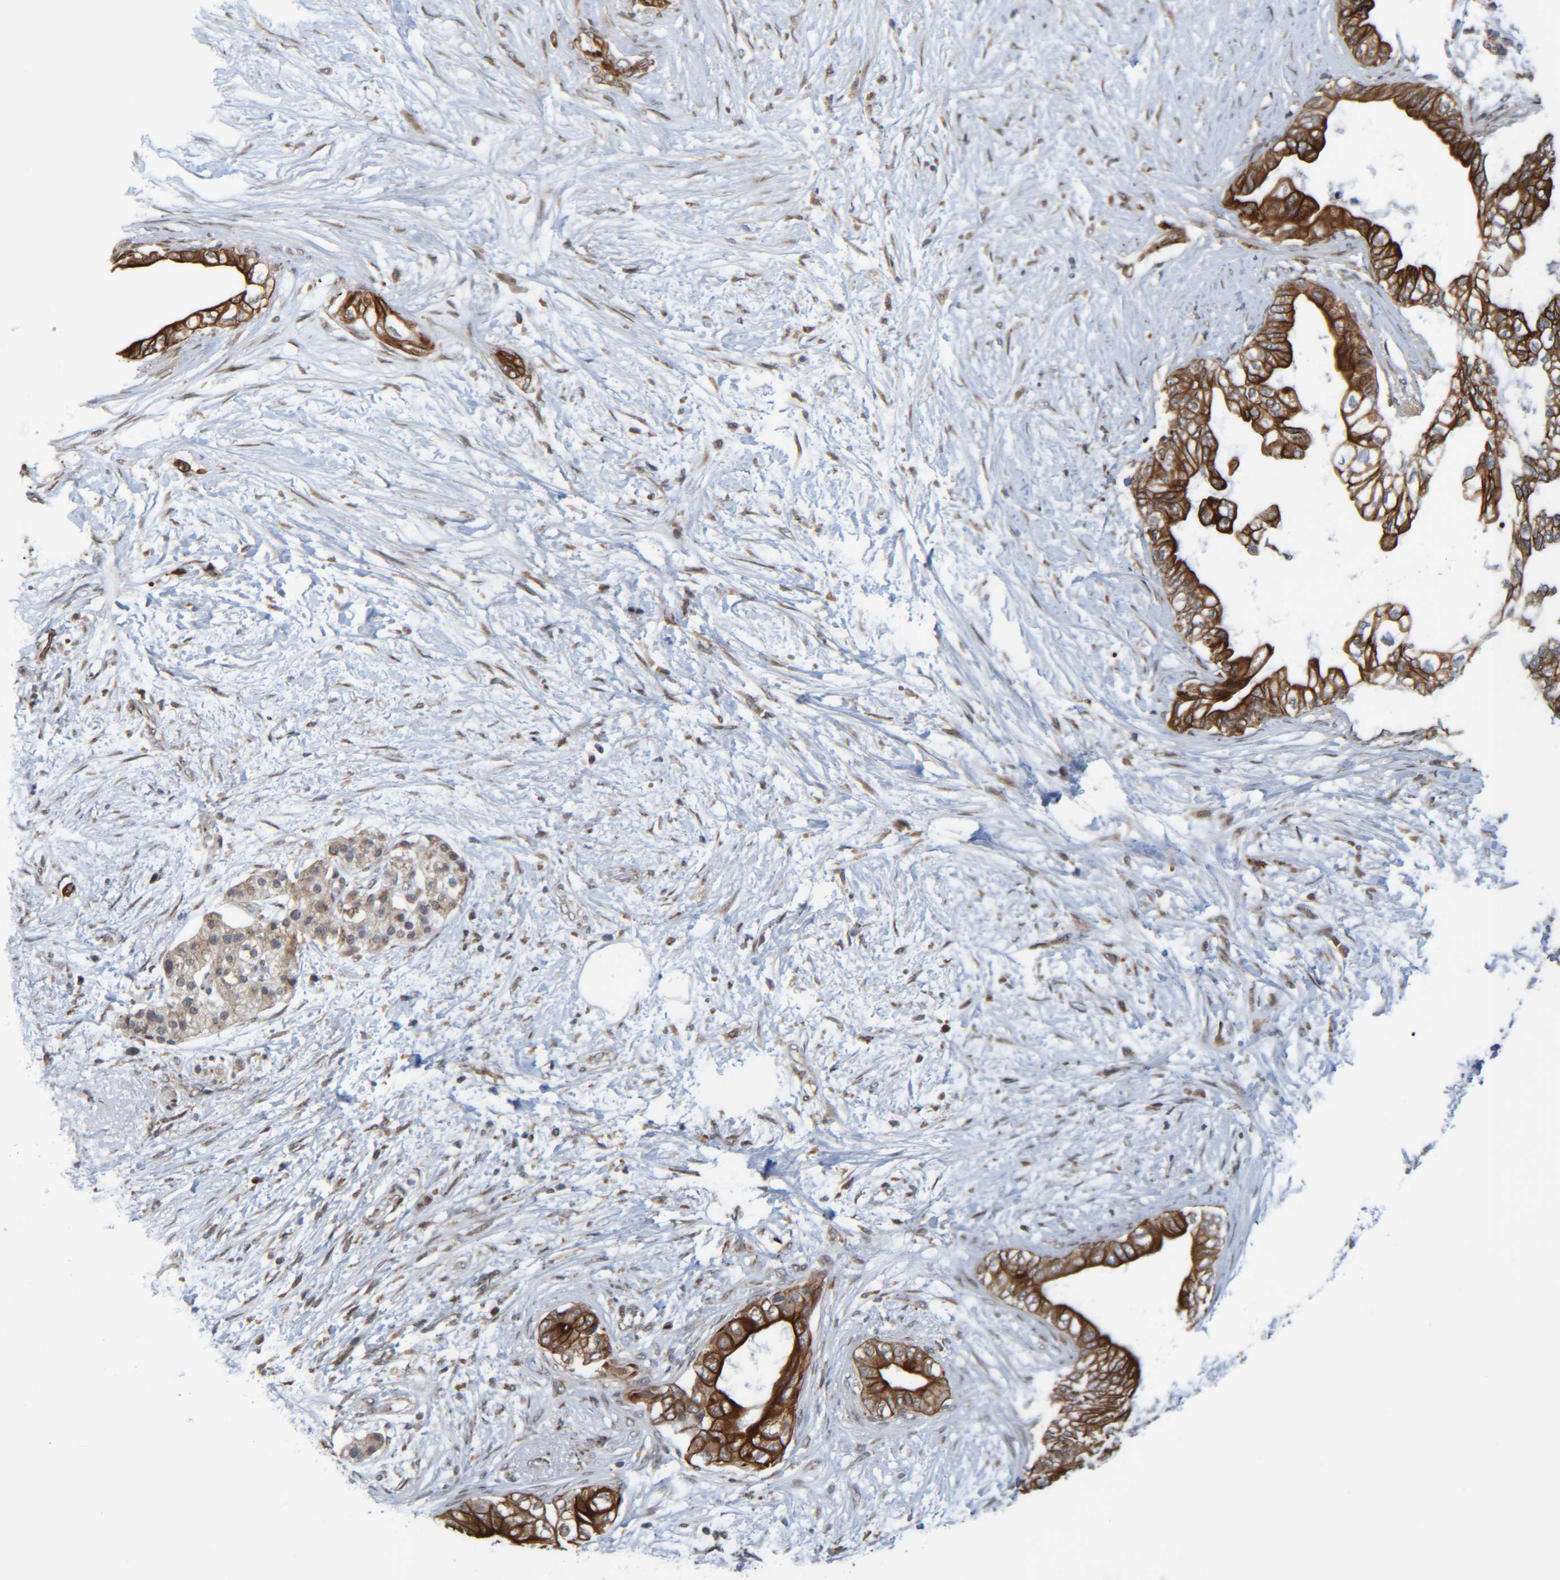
{"staining": {"intensity": "strong", "quantity": ">75%", "location": "cytoplasmic/membranous"}, "tissue": "pancreatic cancer", "cell_type": "Tumor cells", "image_type": "cancer", "snomed": [{"axis": "morphology", "description": "Normal tissue, NOS"}, {"axis": "morphology", "description": "Adenocarcinoma, NOS"}, {"axis": "topography", "description": "Pancreas"}, {"axis": "topography", "description": "Duodenum"}], "caption": "Immunohistochemistry (IHC) of human adenocarcinoma (pancreatic) reveals high levels of strong cytoplasmic/membranous staining in approximately >75% of tumor cells.", "gene": "CCDC57", "patient": {"sex": "female", "age": 60}}